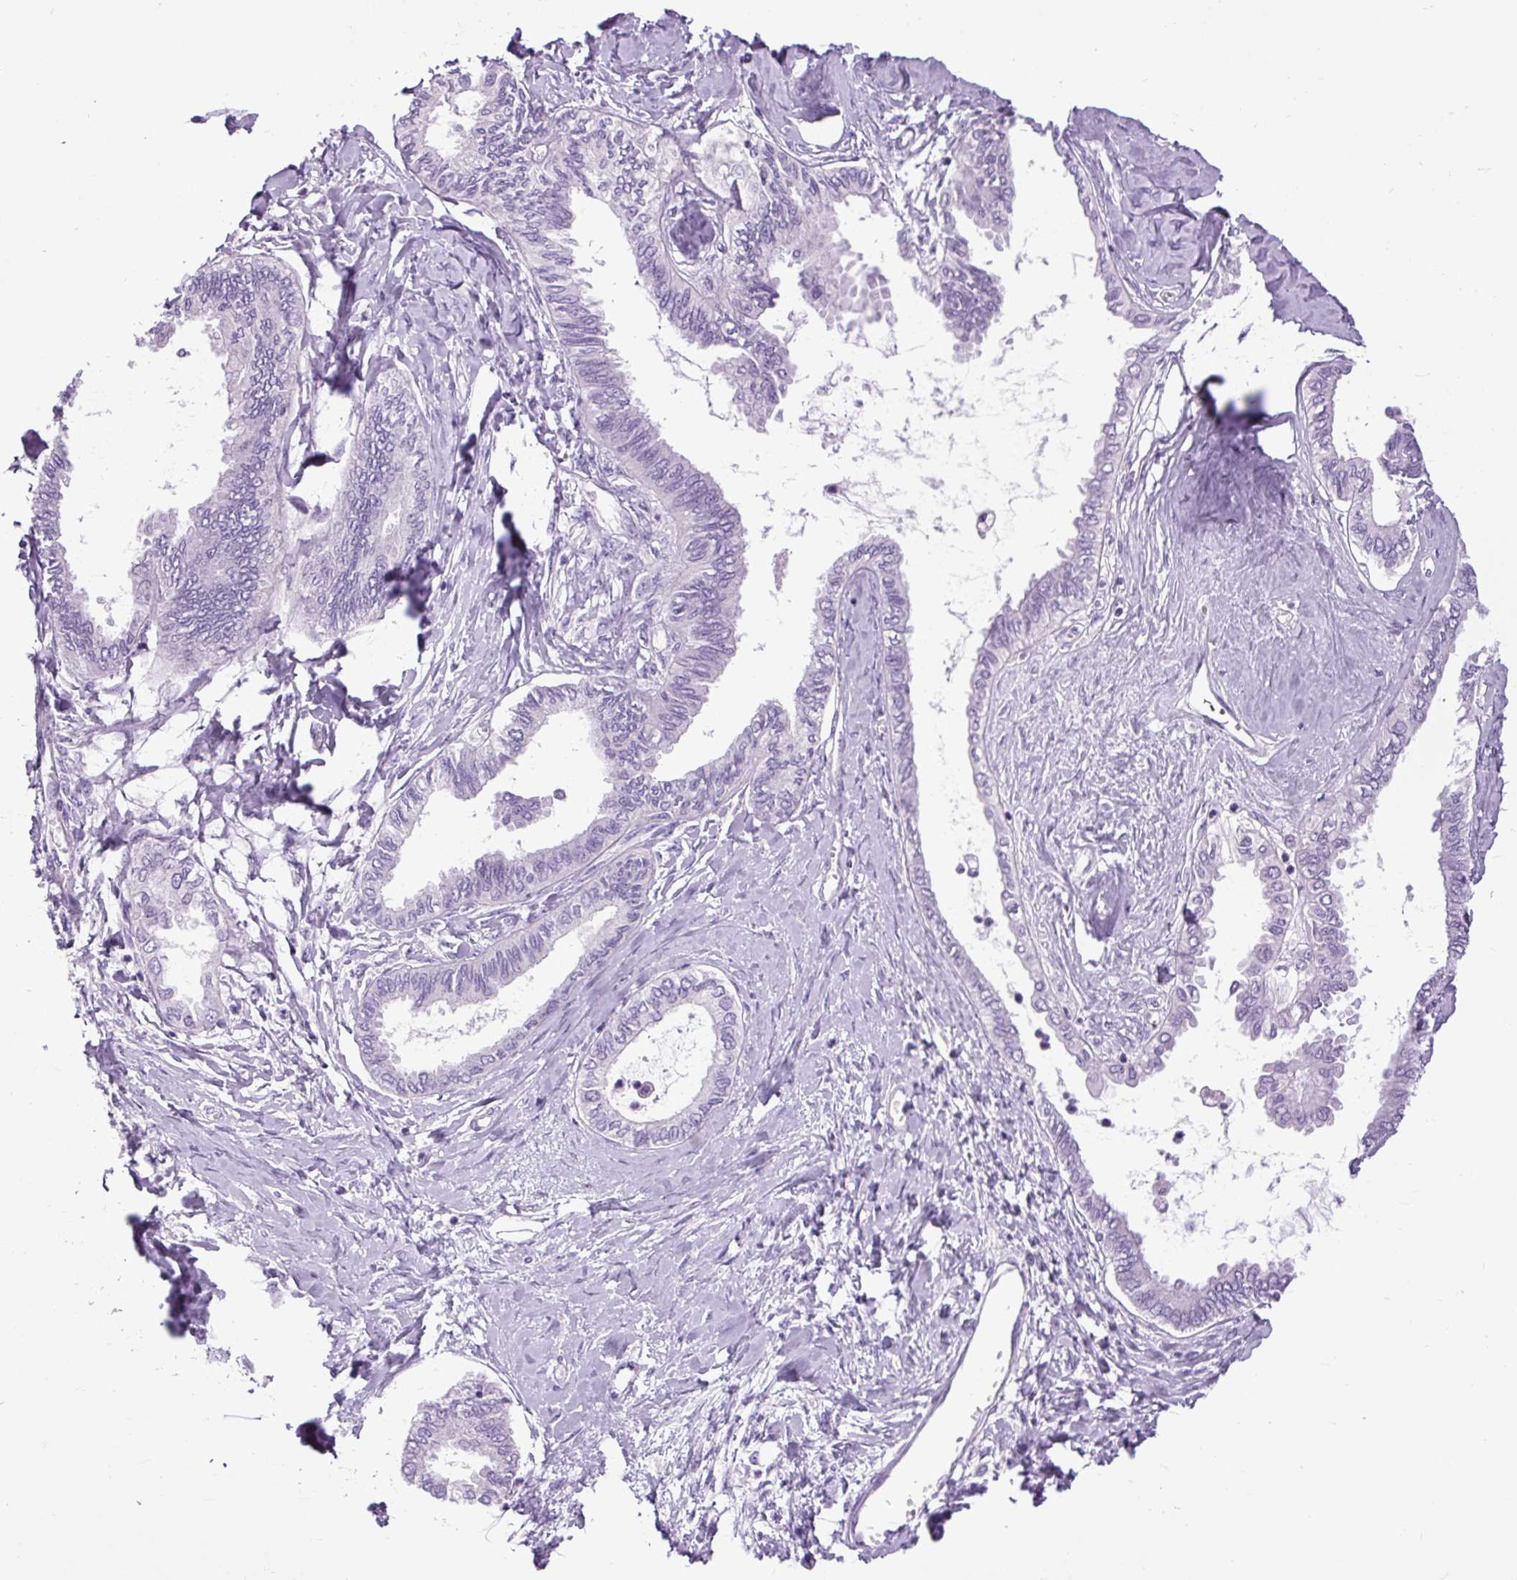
{"staining": {"intensity": "negative", "quantity": "none", "location": "none"}, "tissue": "ovarian cancer", "cell_type": "Tumor cells", "image_type": "cancer", "snomed": [{"axis": "morphology", "description": "Carcinoma, endometroid"}, {"axis": "topography", "description": "Ovary"}], "caption": "Tumor cells show no significant protein expression in ovarian endometroid carcinoma.", "gene": "FABP7", "patient": {"sex": "female", "age": 70}}